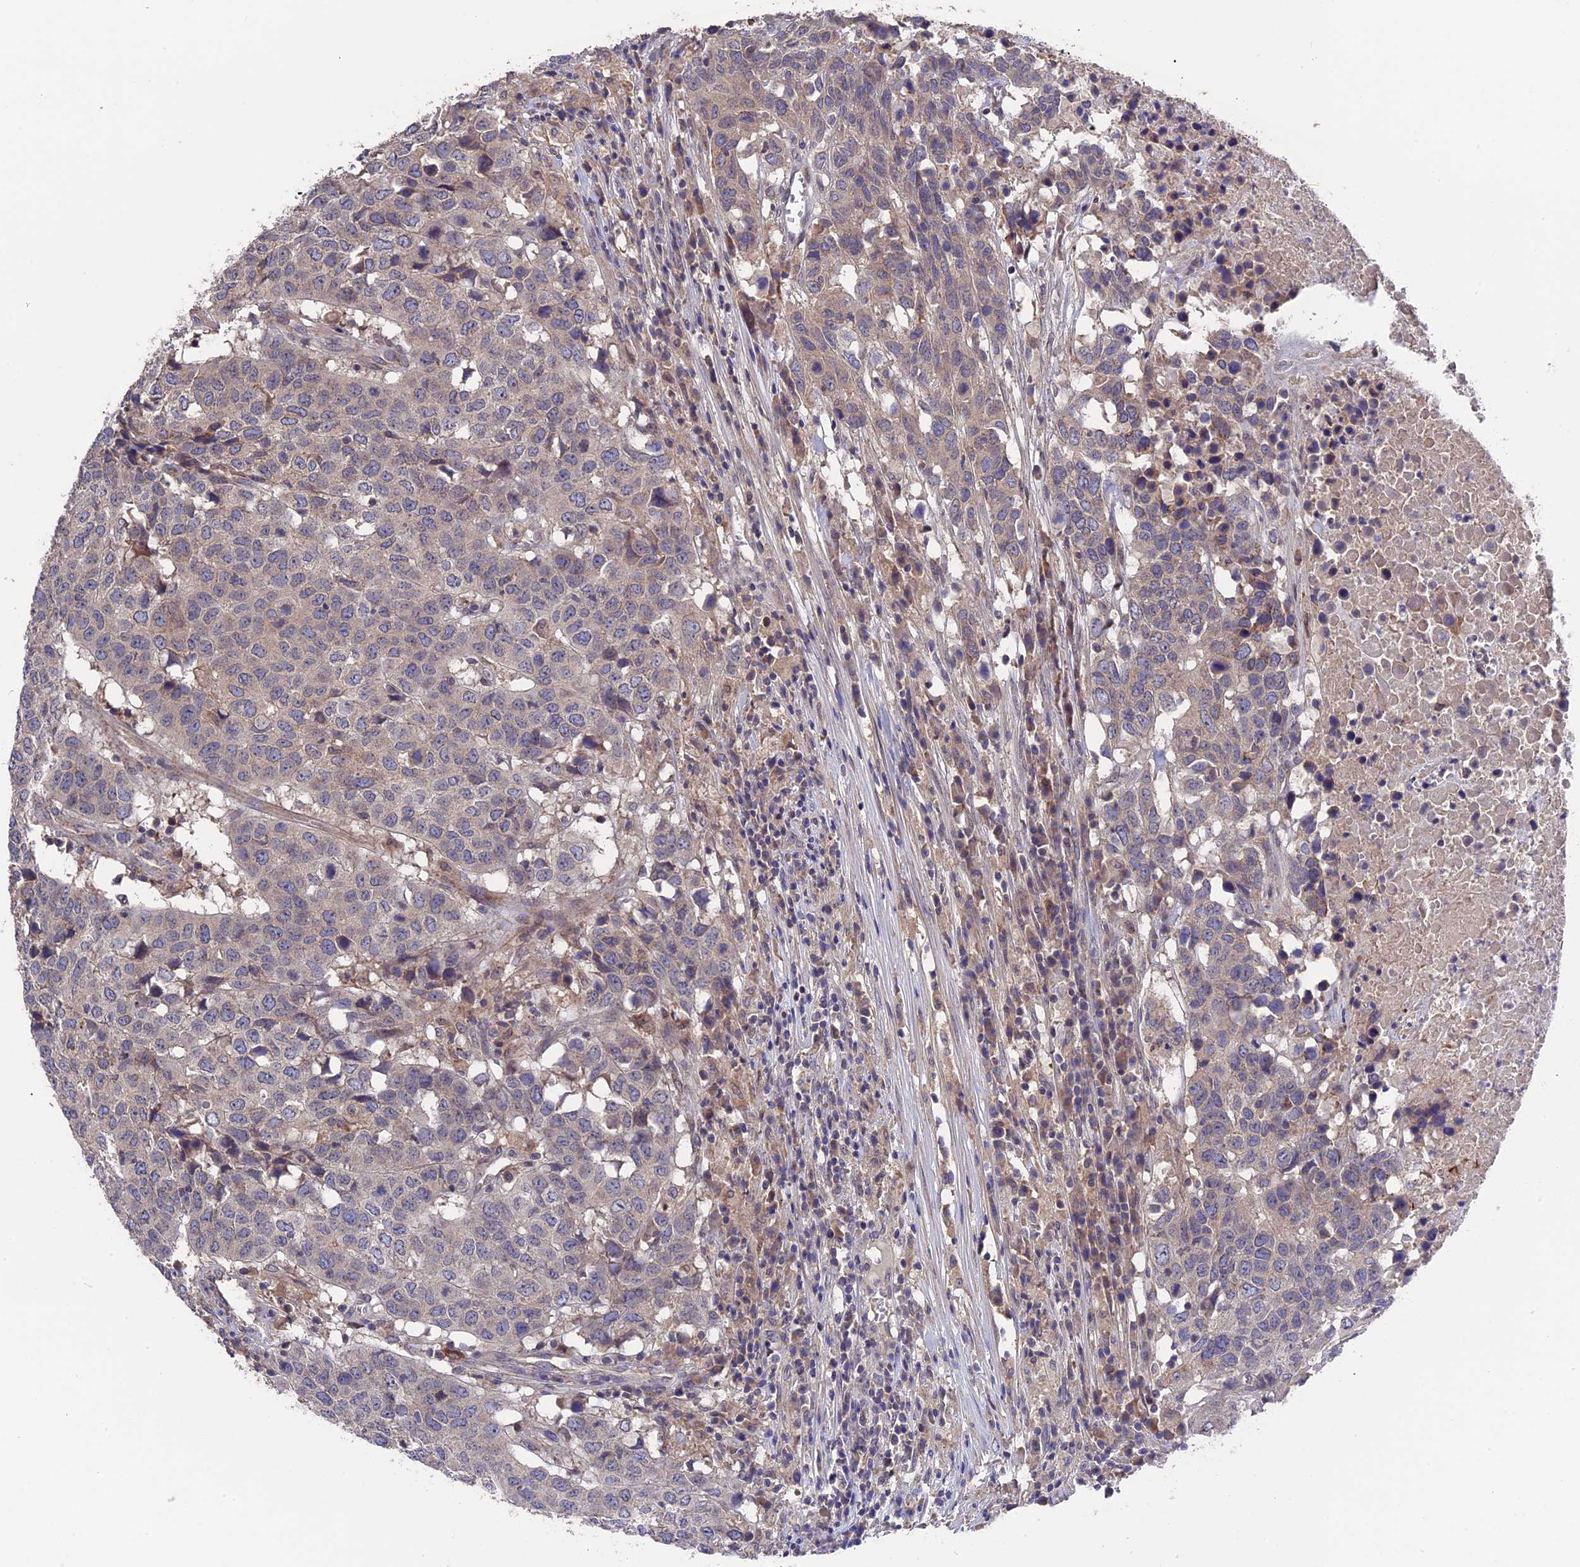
{"staining": {"intensity": "weak", "quantity": "<25%", "location": "cytoplasmic/membranous"}, "tissue": "head and neck cancer", "cell_type": "Tumor cells", "image_type": "cancer", "snomed": [{"axis": "morphology", "description": "Squamous cell carcinoma, NOS"}, {"axis": "topography", "description": "Head-Neck"}], "caption": "An IHC micrograph of head and neck cancer (squamous cell carcinoma) is shown. There is no staining in tumor cells of head and neck cancer (squamous cell carcinoma).", "gene": "ZCCHC2", "patient": {"sex": "male", "age": 66}}